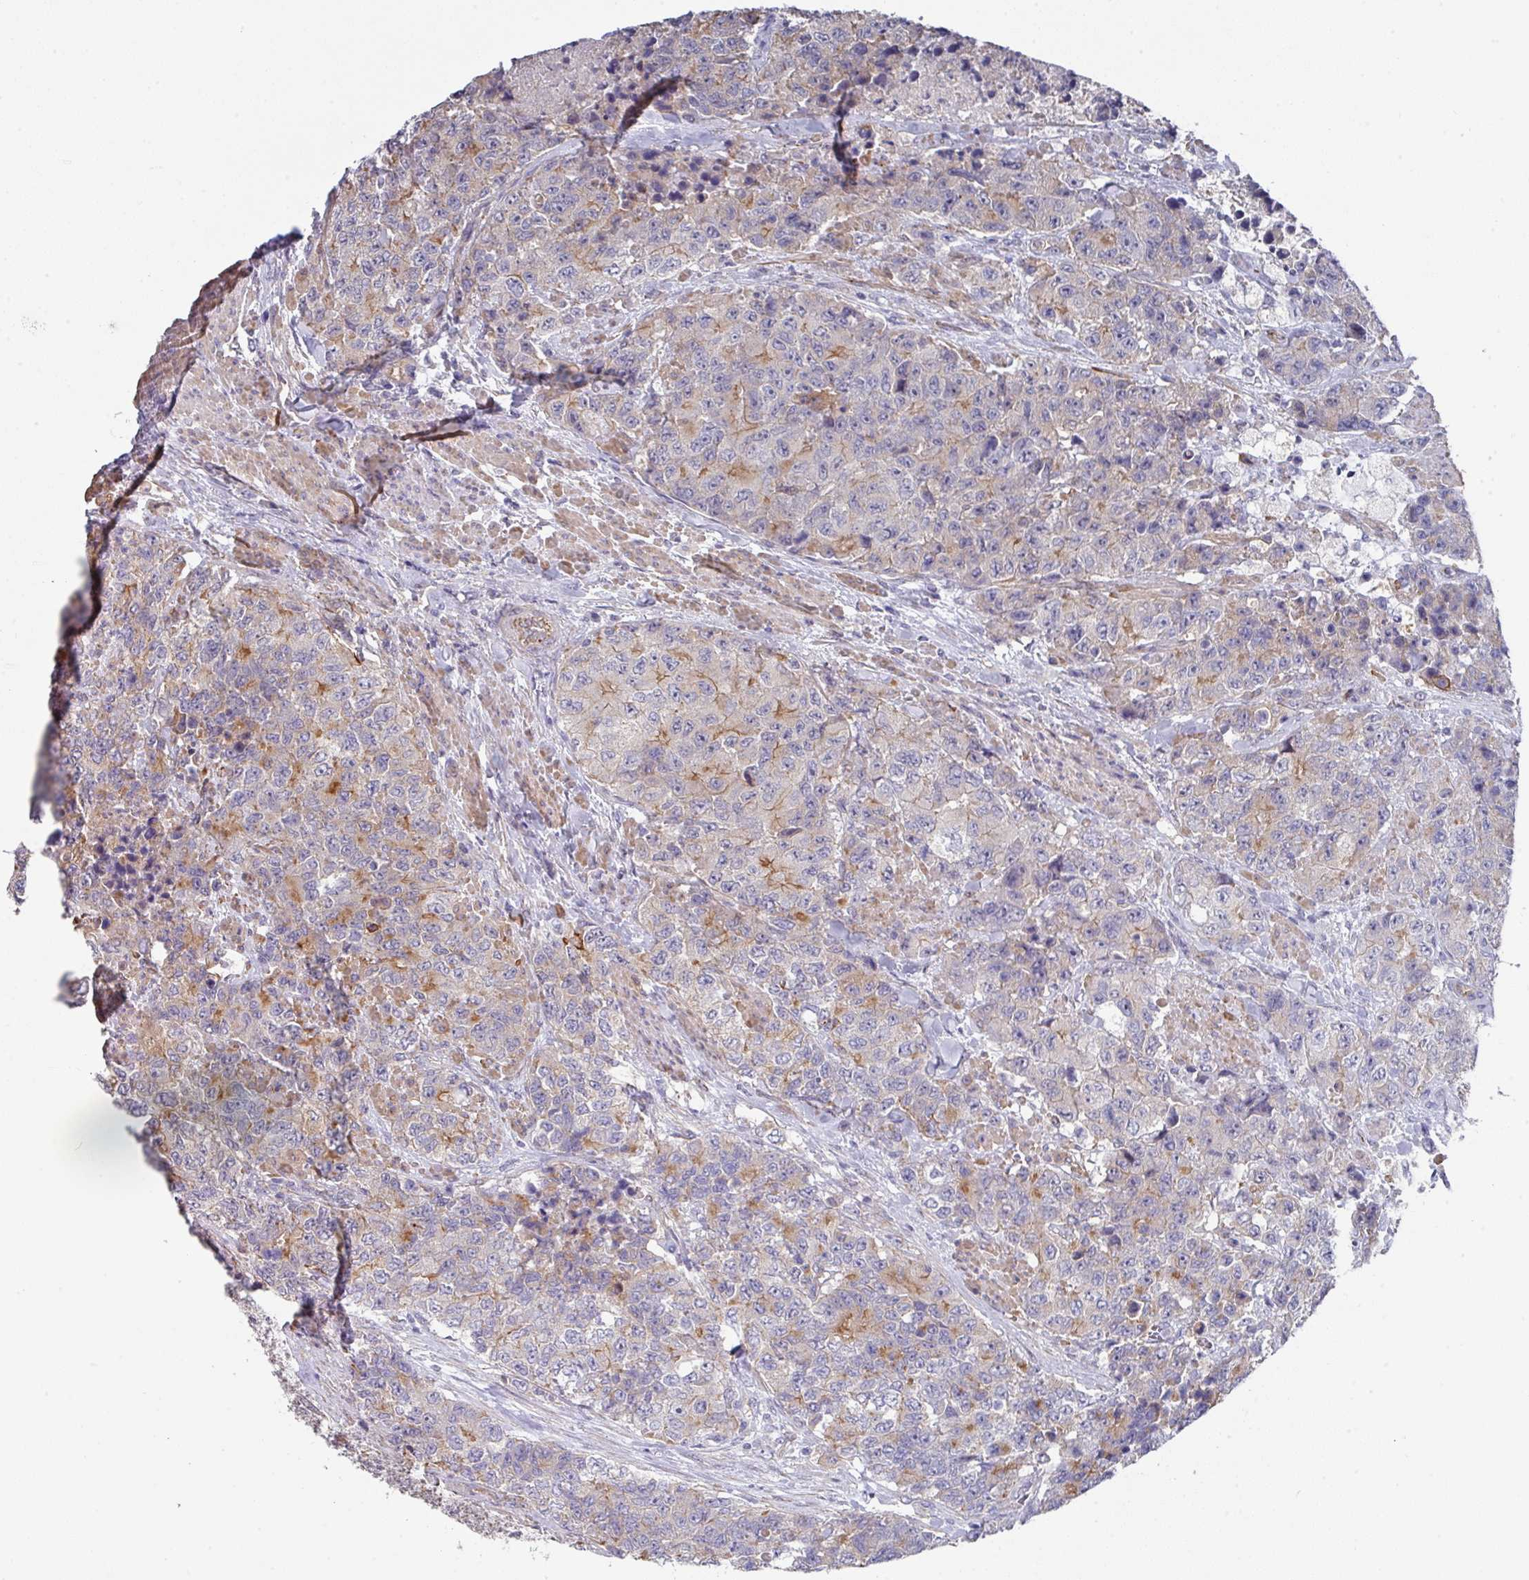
{"staining": {"intensity": "weak", "quantity": "<25%", "location": "cytoplasmic/membranous"}, "tissue": "urothelial cancer", "cell_type": "Tumor cells", "image_type": "cancer", "snomed": [{"axis": "morphology", "description": "Urothelial carcinoma, High grade"}, {"axis": "topography", "description": "Urinary bladder"}], "caption": "Protein analysis of urothelial cancer shows no significant positivity in tumor cells.", "gene": "PRR5", "patient": {"sex": "female", "age": 78}}